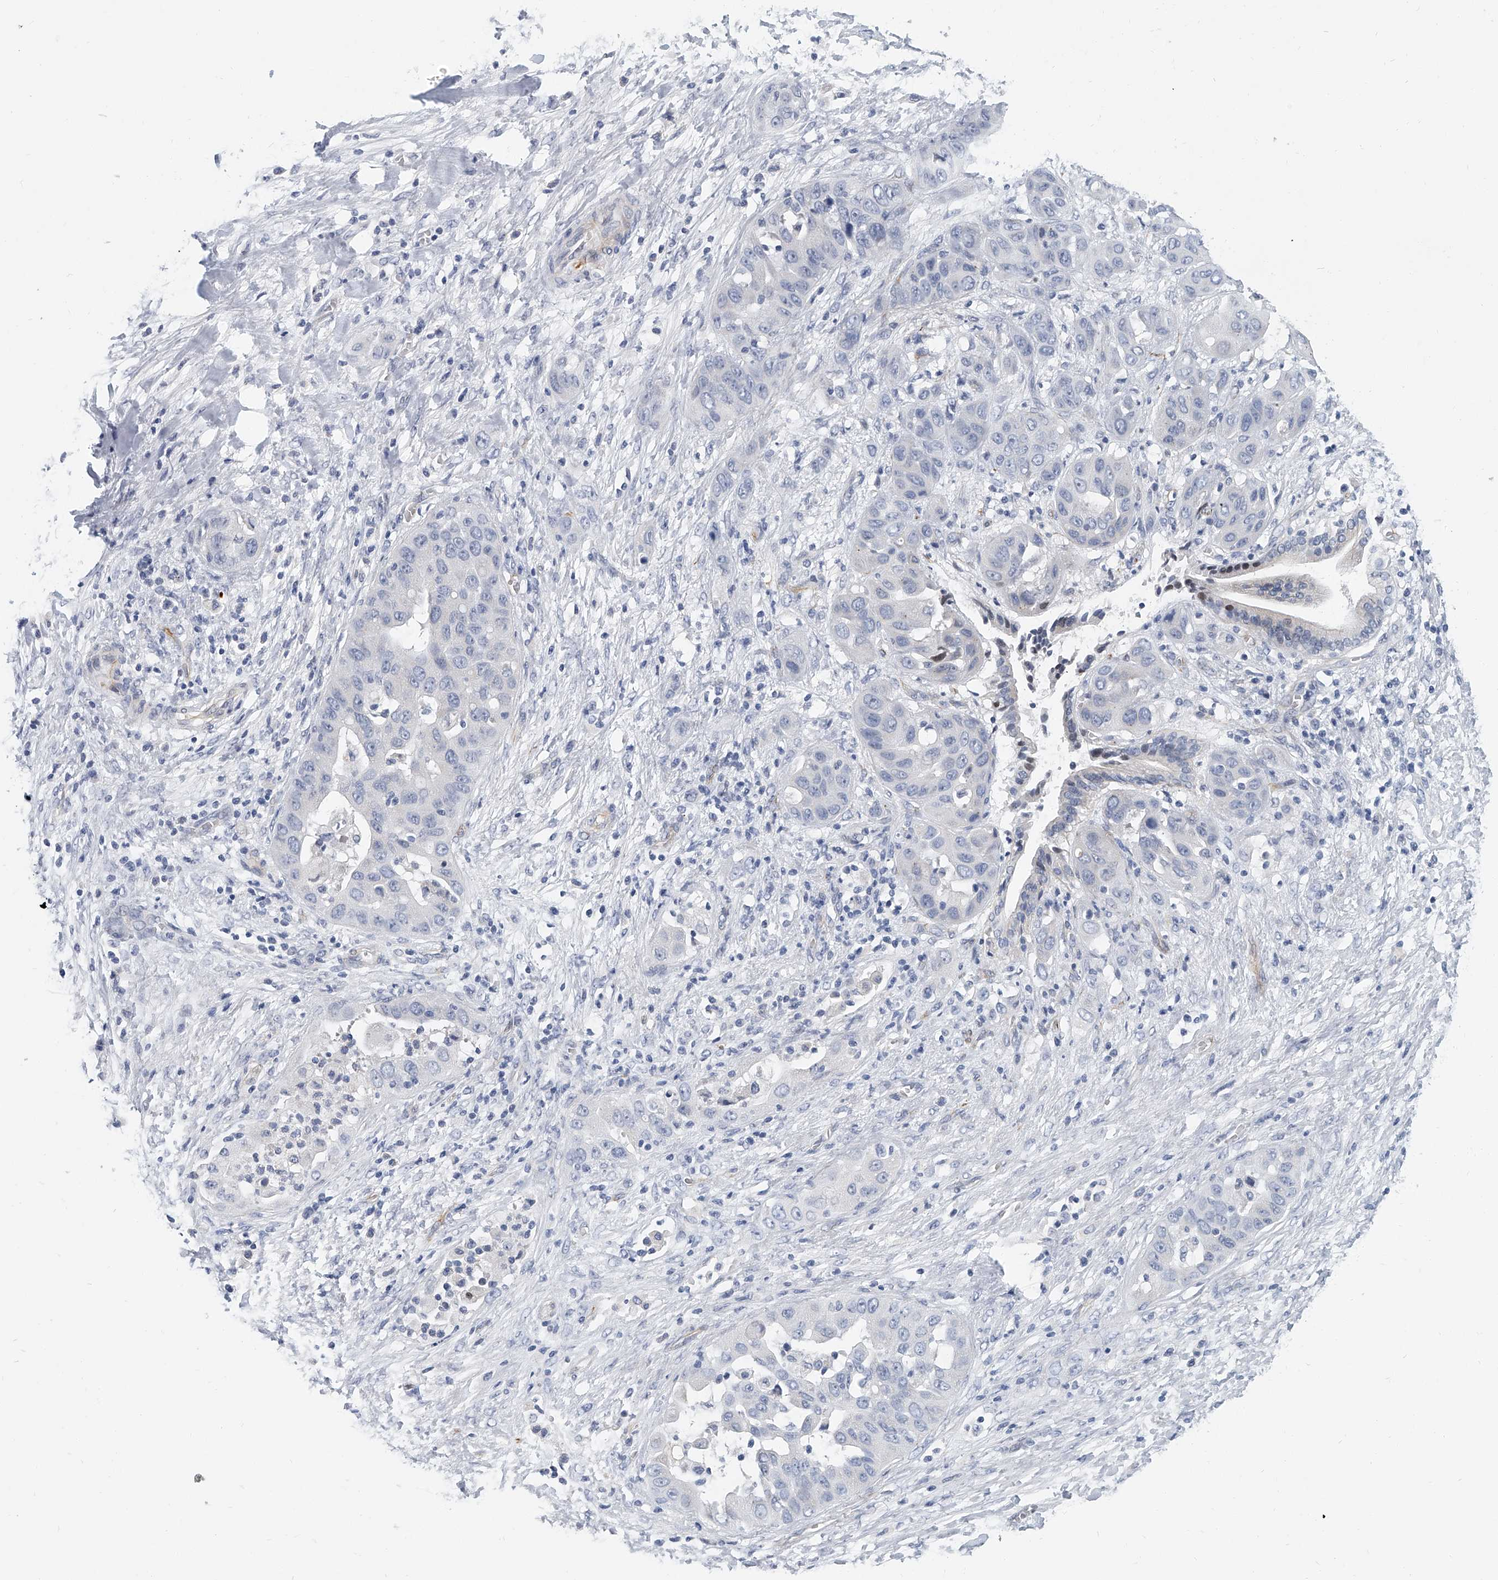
{"staining": {"intensity": "negative", "quantity": "none", "location": "none"}, "tissue": "liver cancer", "cell_type": "Tumor cells", "image_type": "cancer", "snomed": [{"axis": "morphology", "description": "Cholangiocarcinoma"}, {"axis": "topography", "description": "Liver"}], "caption": "Immunohistochemistry (IHC) histopathology image of neoplastic tissue: liver cancer stained with DAB (3,3'-diaminobenzidine) reveals no significant protein positivity in tumor cells. The staining is performed using DAB brown chromogen with nuclei counter-stained in using hematoxylin.", "gene": "KIRREL1", "patient": {"sex": "female", "age": 52}}